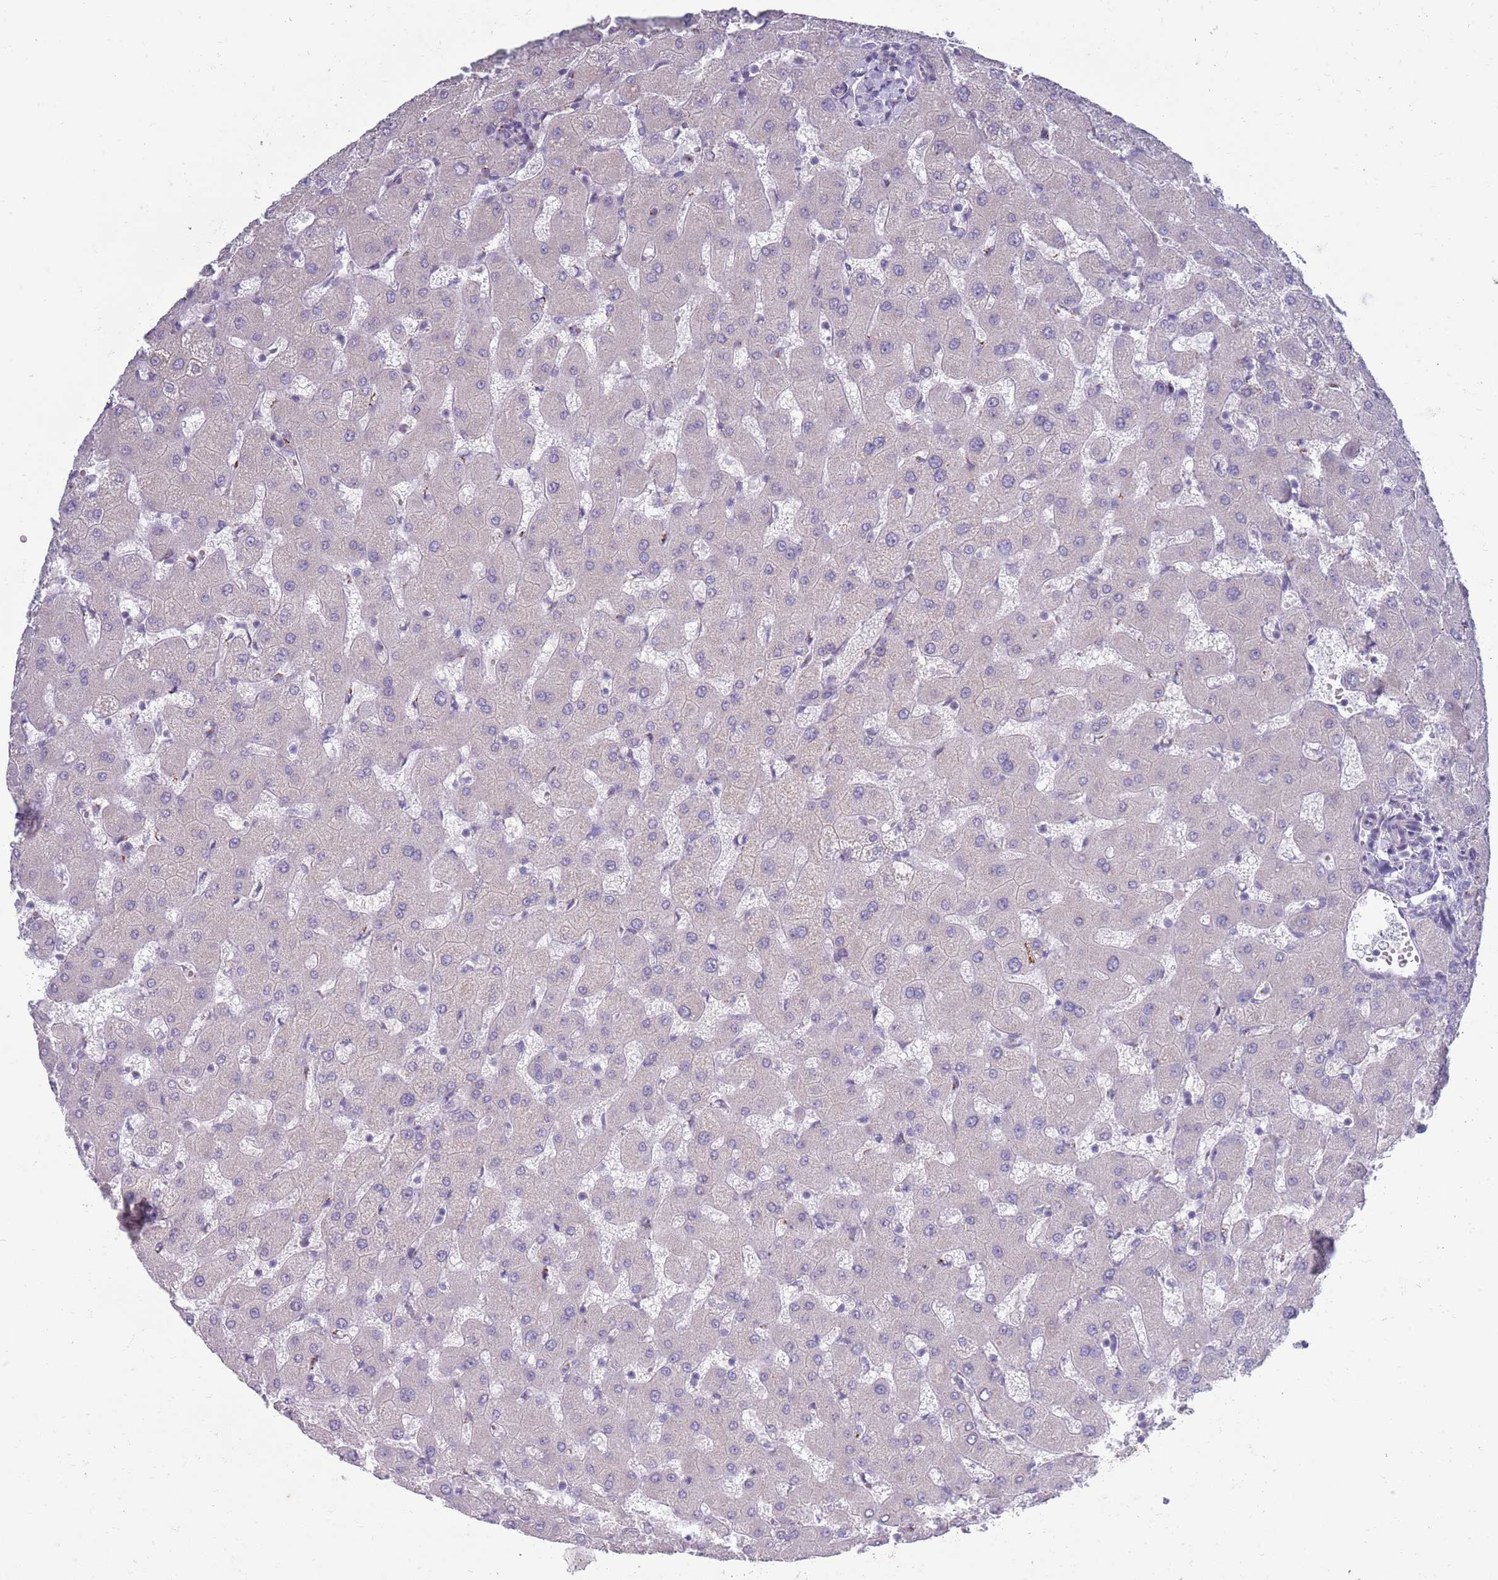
{"staining": {"intensity": "negative", "quantity": "none", "location": "none"}, "tissue": "liver", "cell_type": "Cholangiocytes", "image_type": "normal", "snomed": [{"axis": "morphology", "description": "Normal tissue, NOS"}, {"axis": "topography", "description": "Liver"}], "caption": "Benign liver was stained to show a protein in brown. There is no significant staining in cholangiocytes.", "gene": "ACSBG1", "patient": {"sex": "female", "age": 63}}